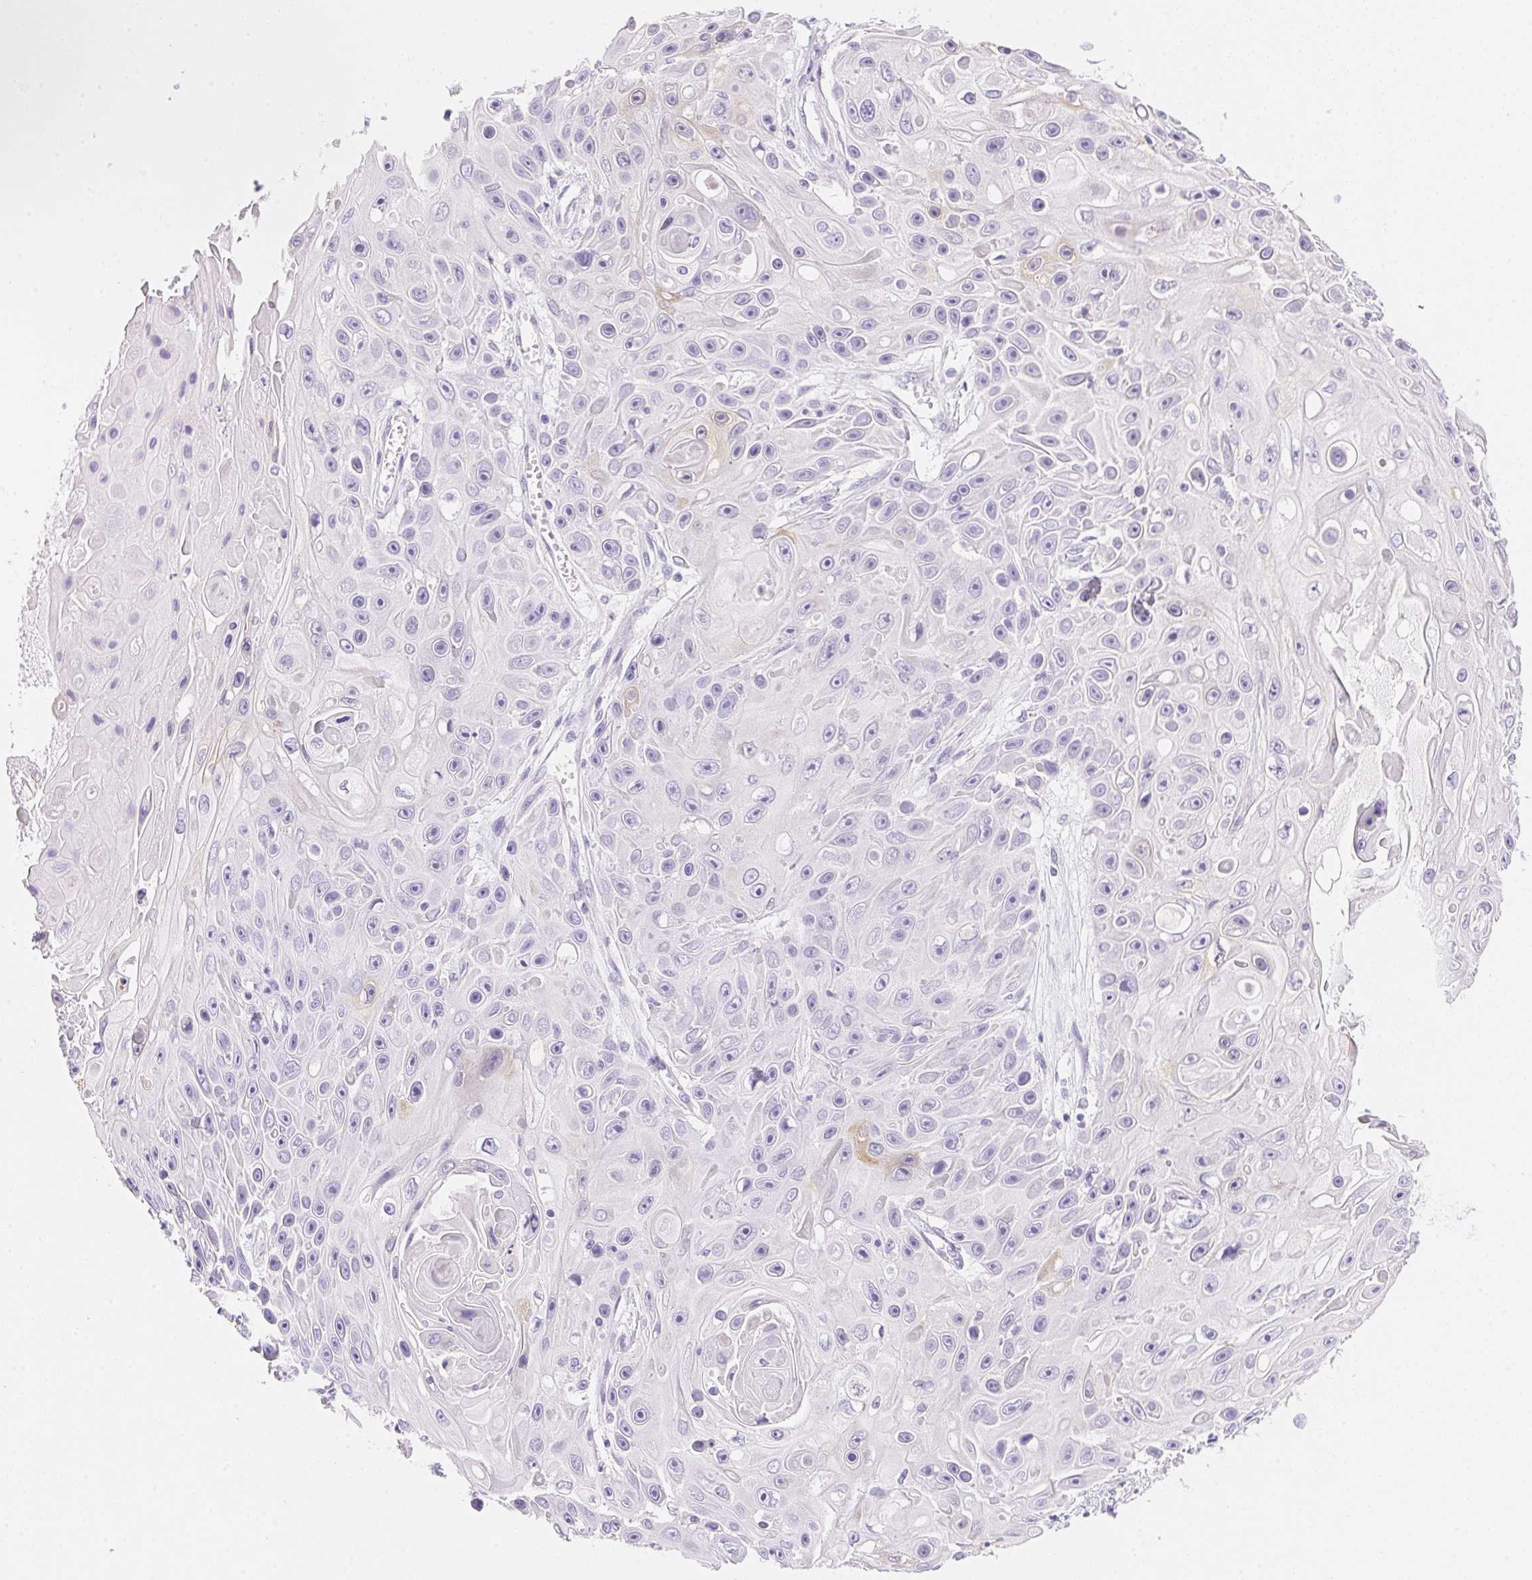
{"staining": {"intensity": "negative", "quantity": "none", "location": "none"}, "tissue": "skin cancer", "cell_type": "Tumor cells", "image_type": "cancer", "snomed": [{"axis": "morphology", "description": "Squamous cell carcinoma, NOS"}, {"axis": "topography", "description": "Skin"}], "caption": "Tumor cells show no significant protein staining in skin squamous cell carcinoma.", "gene": "DHCR24", "patient": {"sex": "male", "age": 82}}